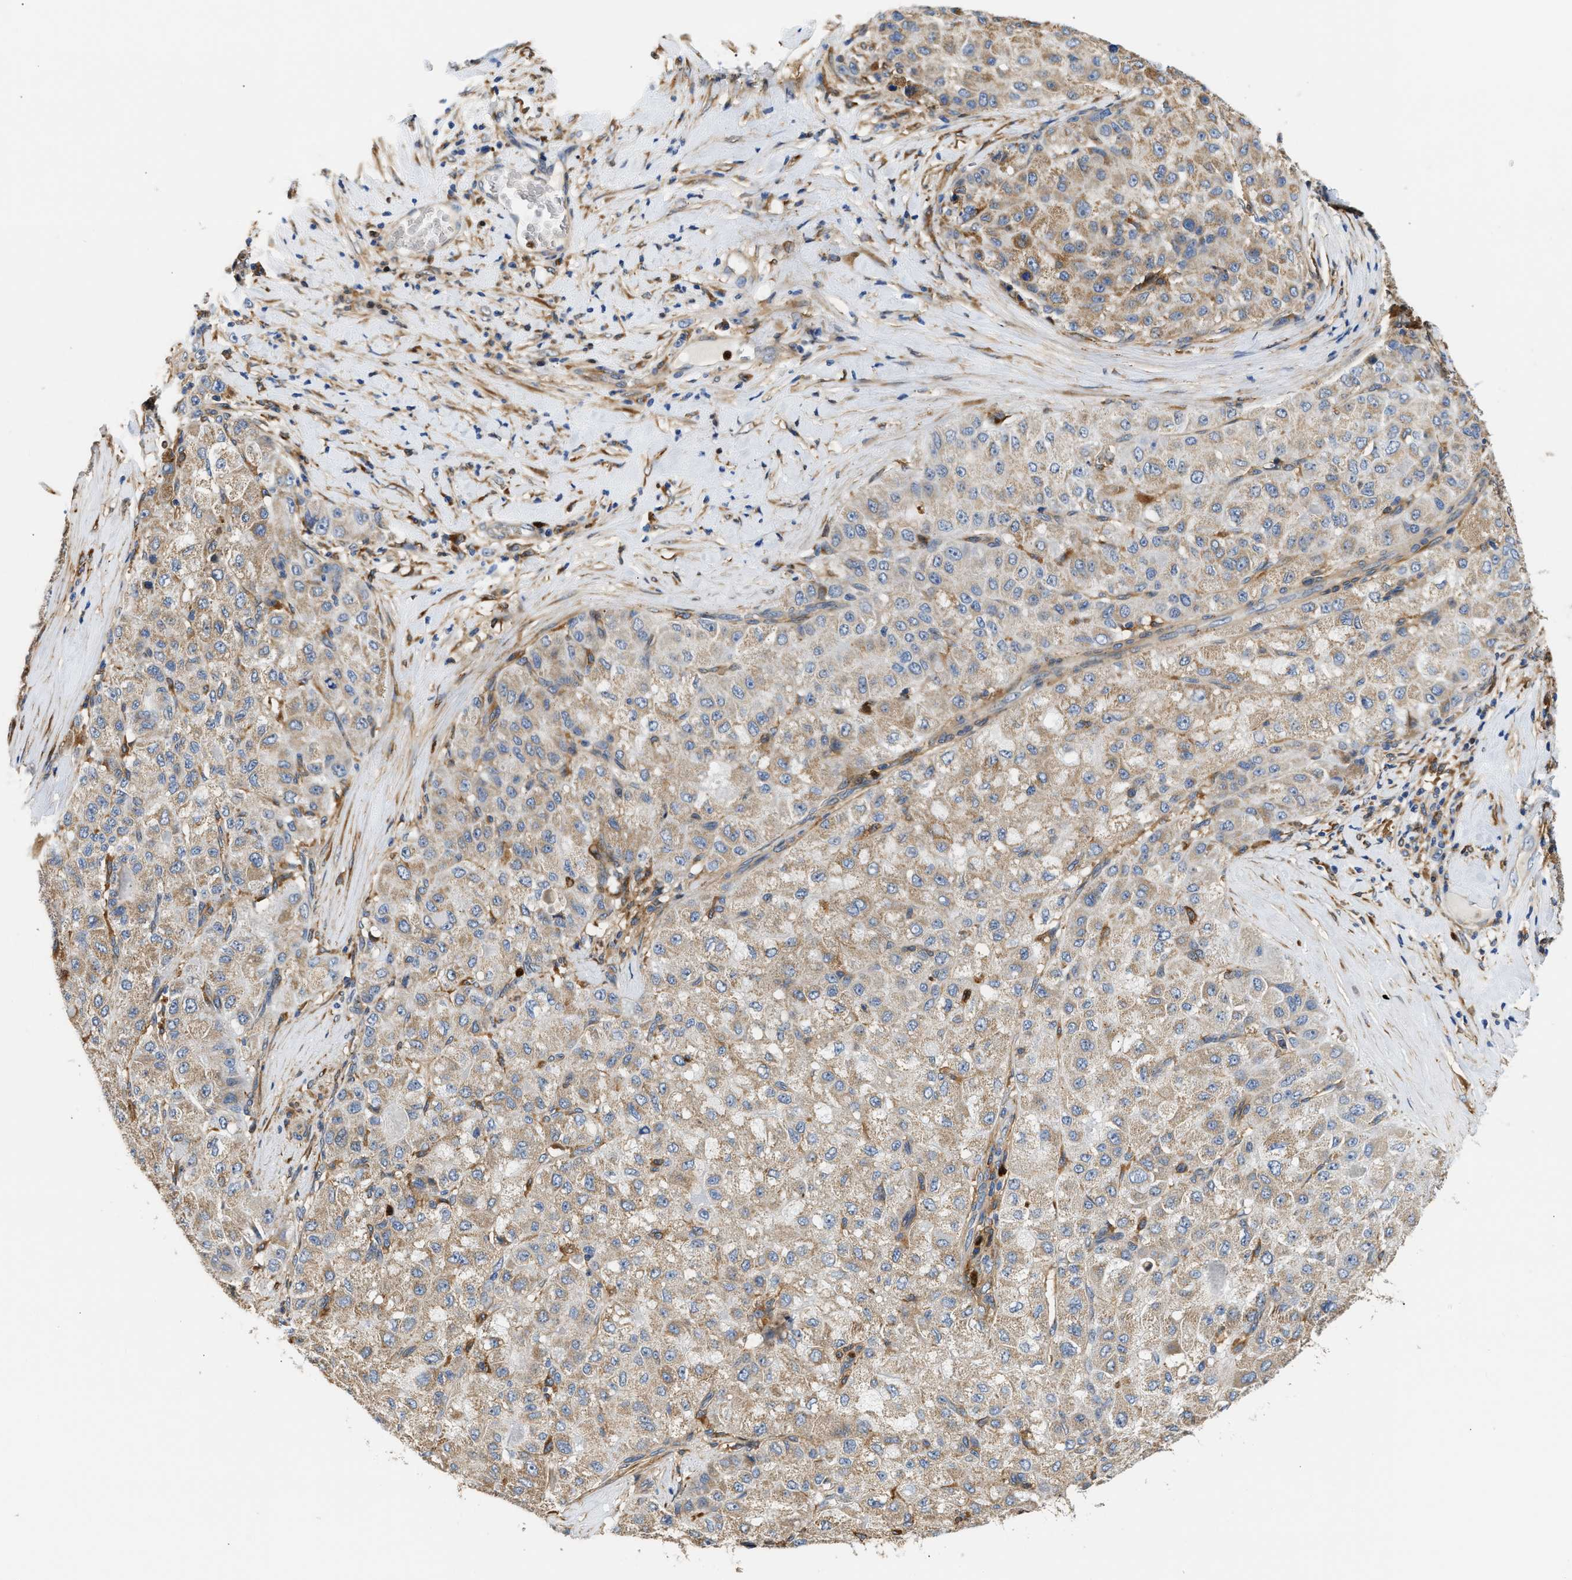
{"staining": {"intensity": "moderate", "quantity": ">75%", "location": "cytoplasmic/membranous"}, "tissue": "liver cancer", "cell_type": "Tumor cells", "image_type": "cancer", "snomed": [{"axis": "morphology", "description": "Carcinoma, Hepatocellular, NOS"}, {"axis": "topography", "description": "Liver"}], "caption": "Liver cancer (hepatocellular carcinoma) stained for a protein shows moderate cytoplasmic/membranous positivity in tumor cells. The staining was performed using DAB (3,3'-diaminobenzidine), with brown indicating positive protein expression. Nuclei are stained blue with hematoxylin.", "gene": "RAB31", "patient": {"sex": "male", "age": 80}}